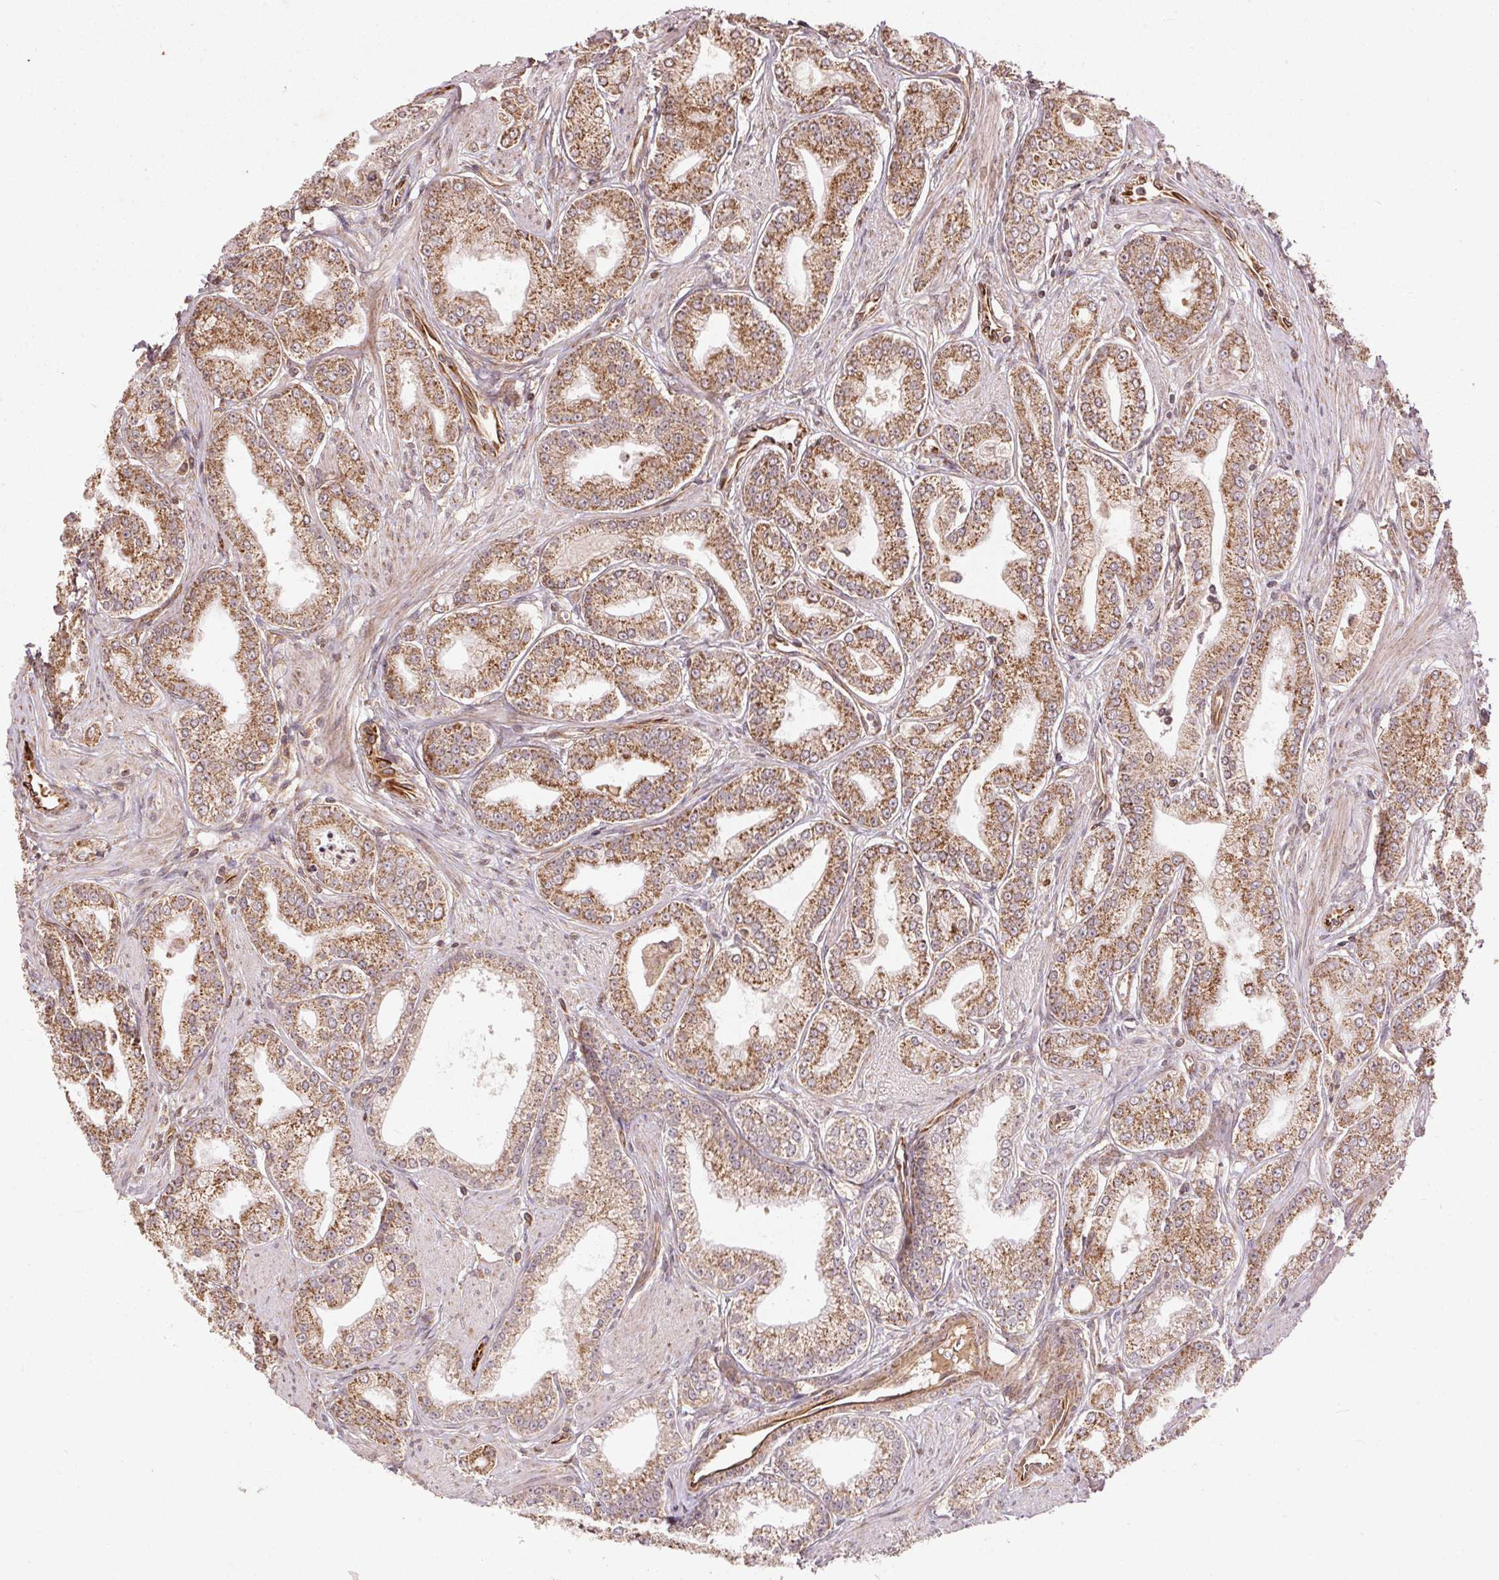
{"staining": {"intensity": "moderate", "quantity": ">75%", "location": "cytoplasmic/membranous"}, "tissue": "prostate cancer", "cell_type": "Tumor cells", "image_type": "cancer", "snomed": [{"axis": "morphology", "description": "Adenocarcinoma, NOS"}, {"axis": "topography", "description": "Prostate"}], "caption": "Moderate cytoplasmic/membranous protein positivity is present in about >75% of tumor cells in adenocarcinoma (prostate).", "gene": "SPRED2", "patient": {"sex": "male", "age": 71}}